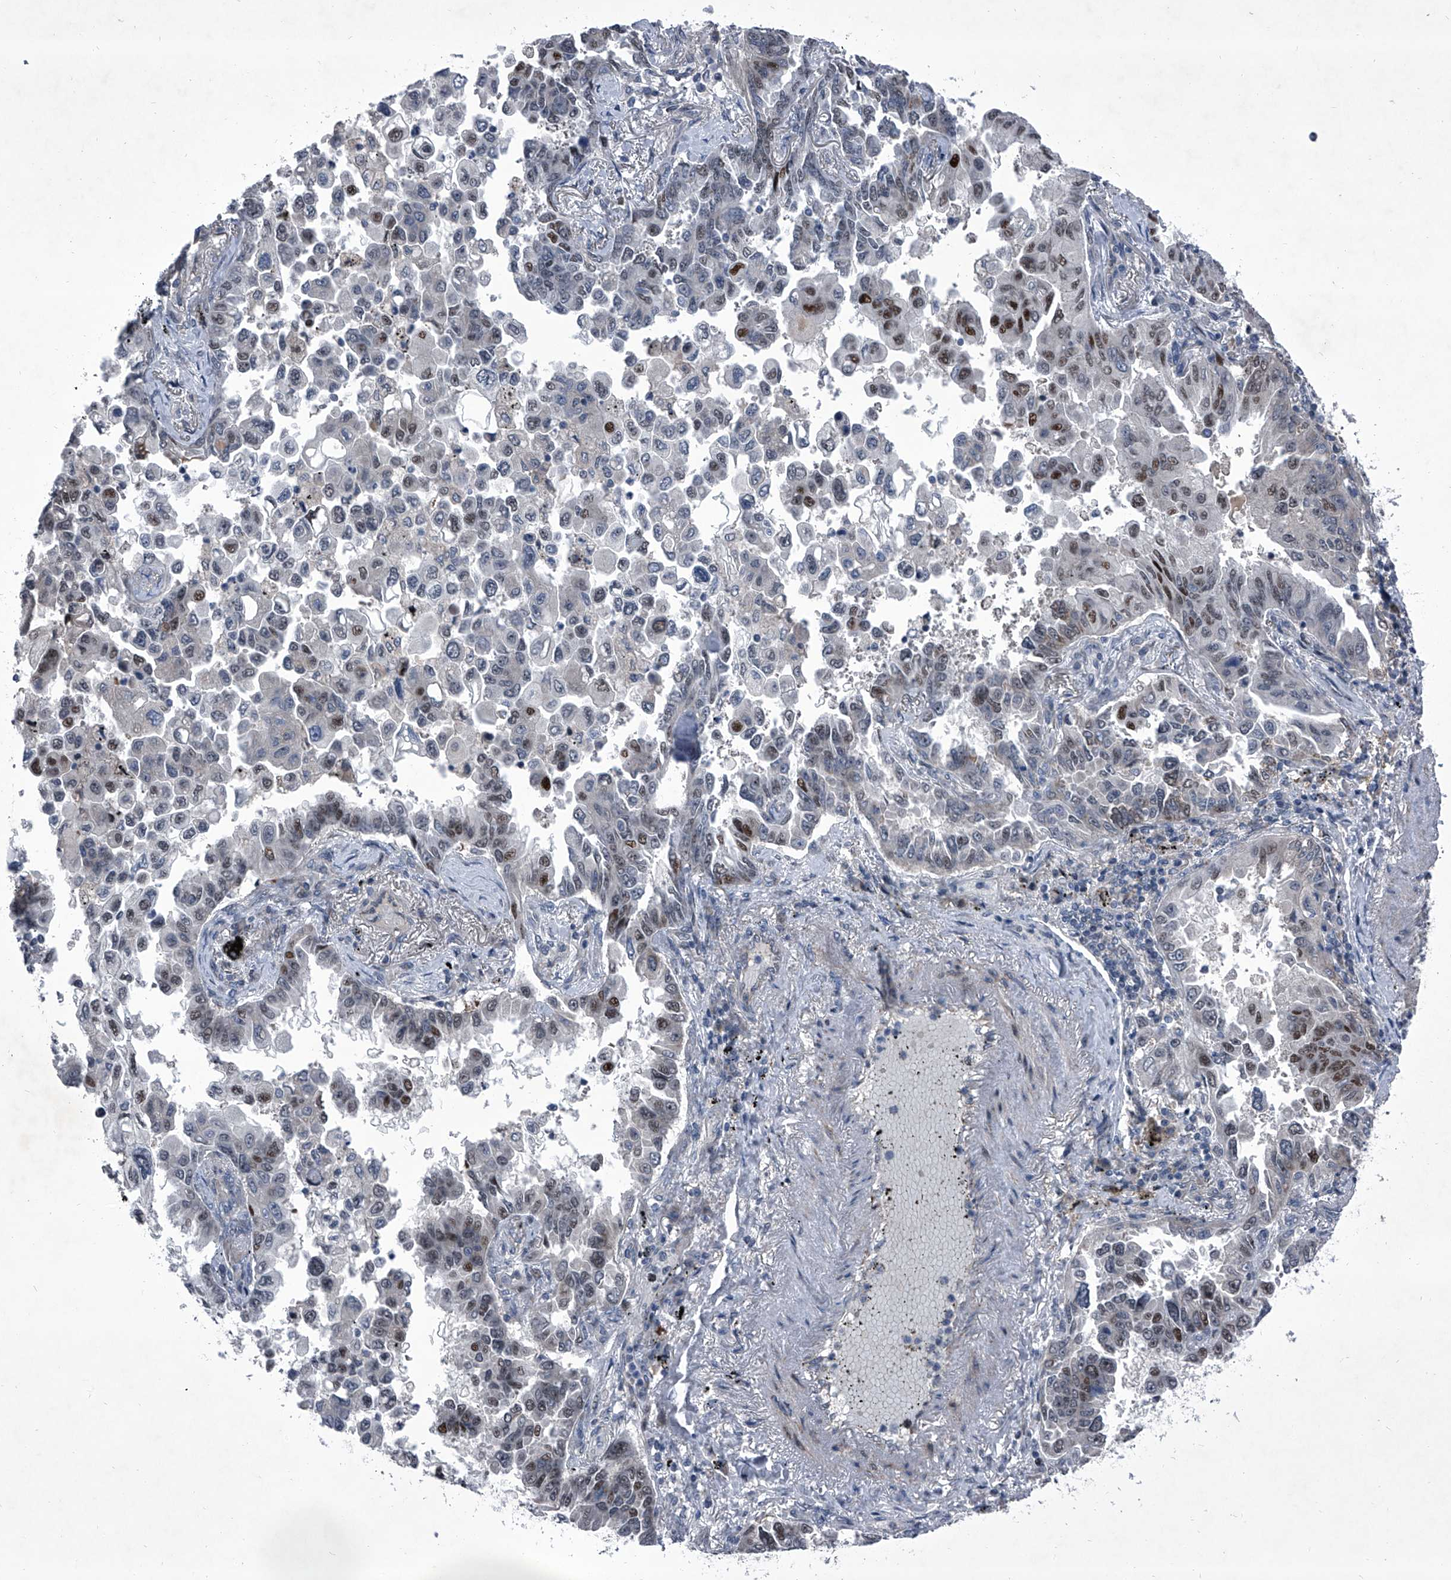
{"staining": {"intensity": "moderate", "quantity": "<25%", "location": "nuclear"}, "tissue": "lung cancer", "cell_type": "Tumor cells", "image_type": "cancer", "snomed": [{"axis": "morphology", "description": "Adenocarcinoma, NOS"}, {"axis": "topography", "description": "Lung"}], "caption": "Lung cancer (adenocarcinoma) stained with a protein marker reveals moderate staining in tumor cells.", "gene": "ELK4", "patient": {"sex": "female", "age": 67}}